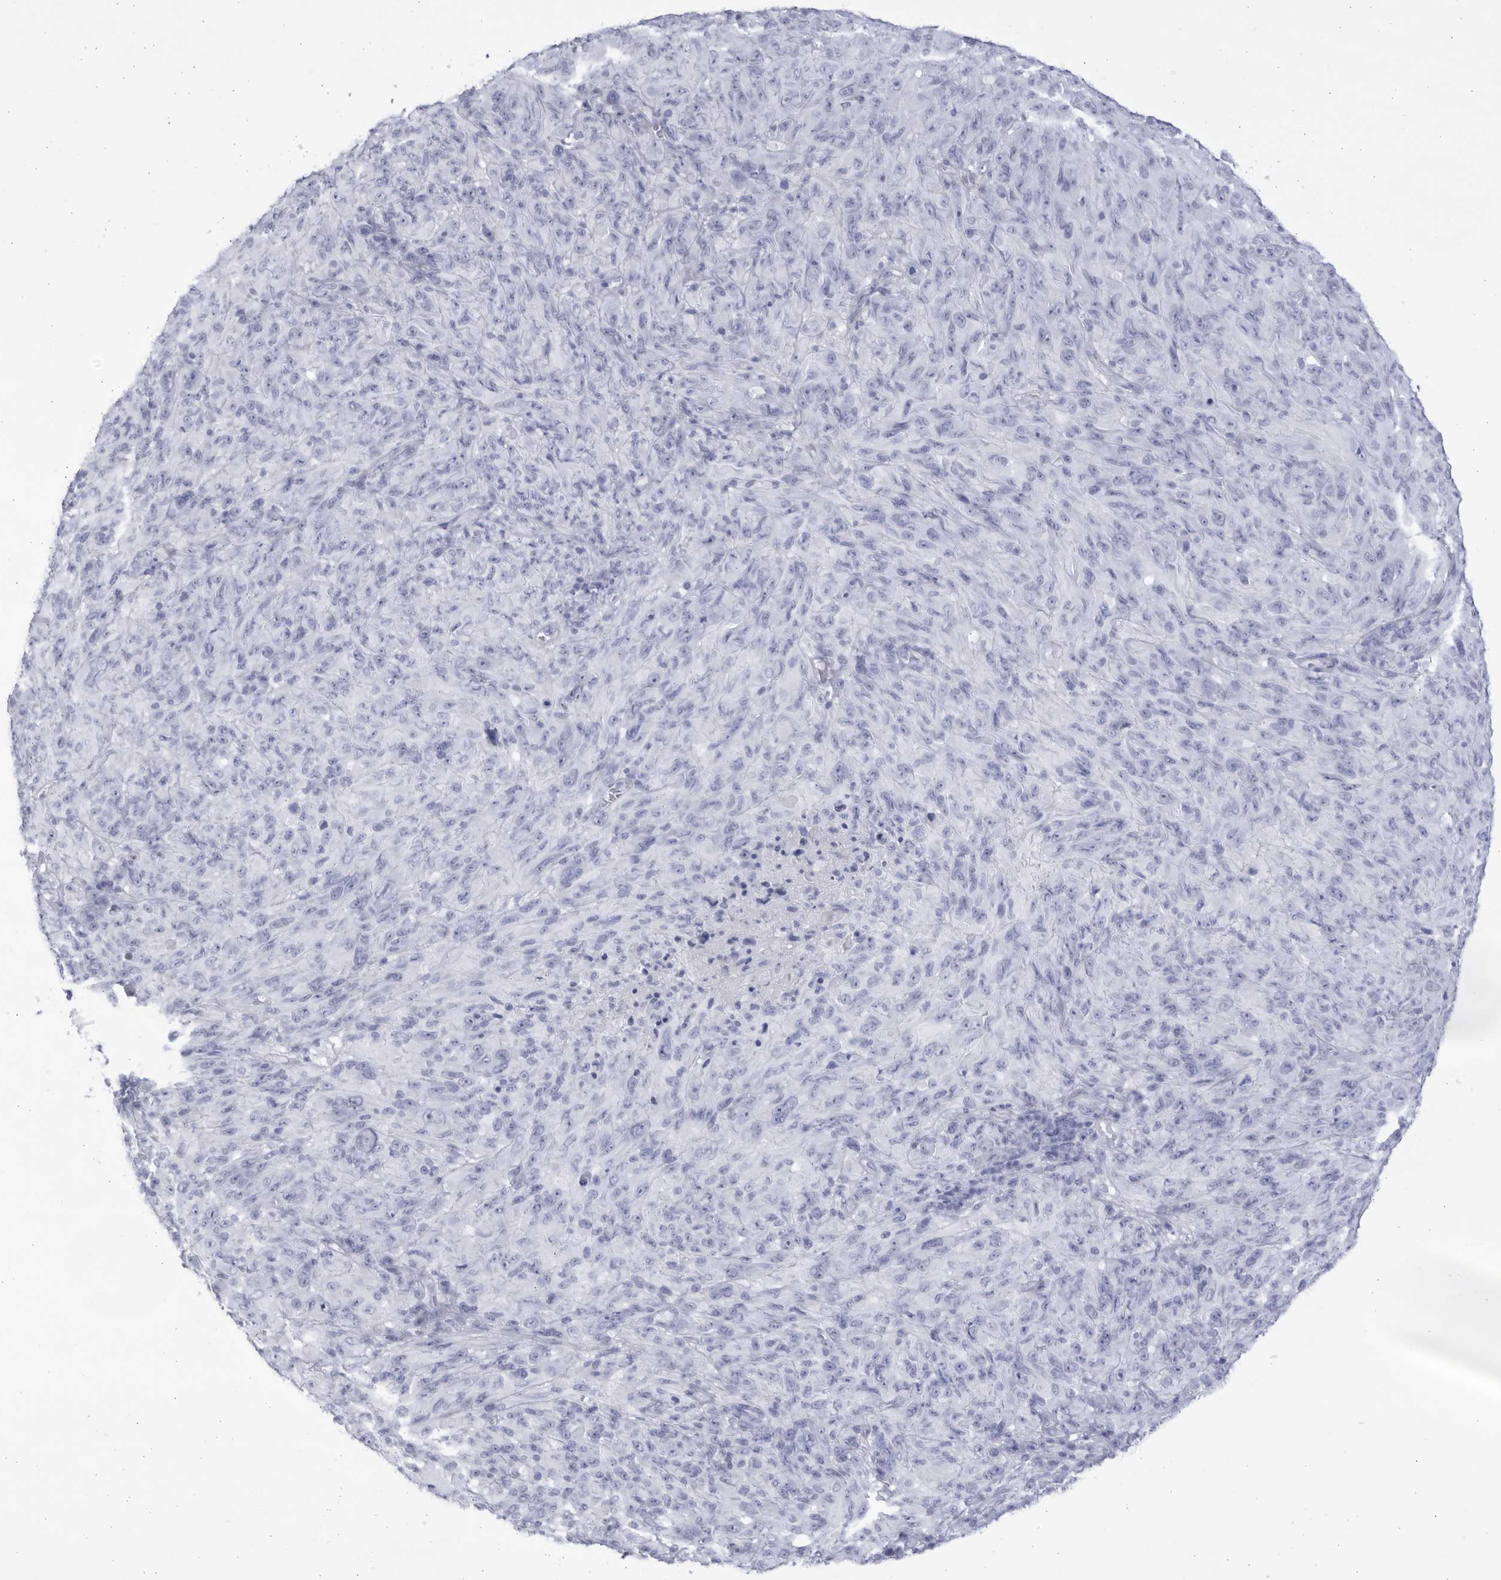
{"staining": {"intensity": "negative", "quantity": "none", "location": "none"}, "tissue": "melanoma", "cell_type": "Tumor cells", "image_type": "cancer", "snomed": [{"axis": "morphology", "description": "Malignant melanoma, NOS"}, {"axis": "topography", "description": "Skin of head"}], "caption": "Immunohistochemical staining of human malignant melanoma displays no significant staining in tumor cells. Brightfield microscopy of IHC stained with DAB (brown) and hematoxylin (blue), captured at high magnification.", "gene": "CCDC181", "patient": {"sex": "male", "age": 96}}